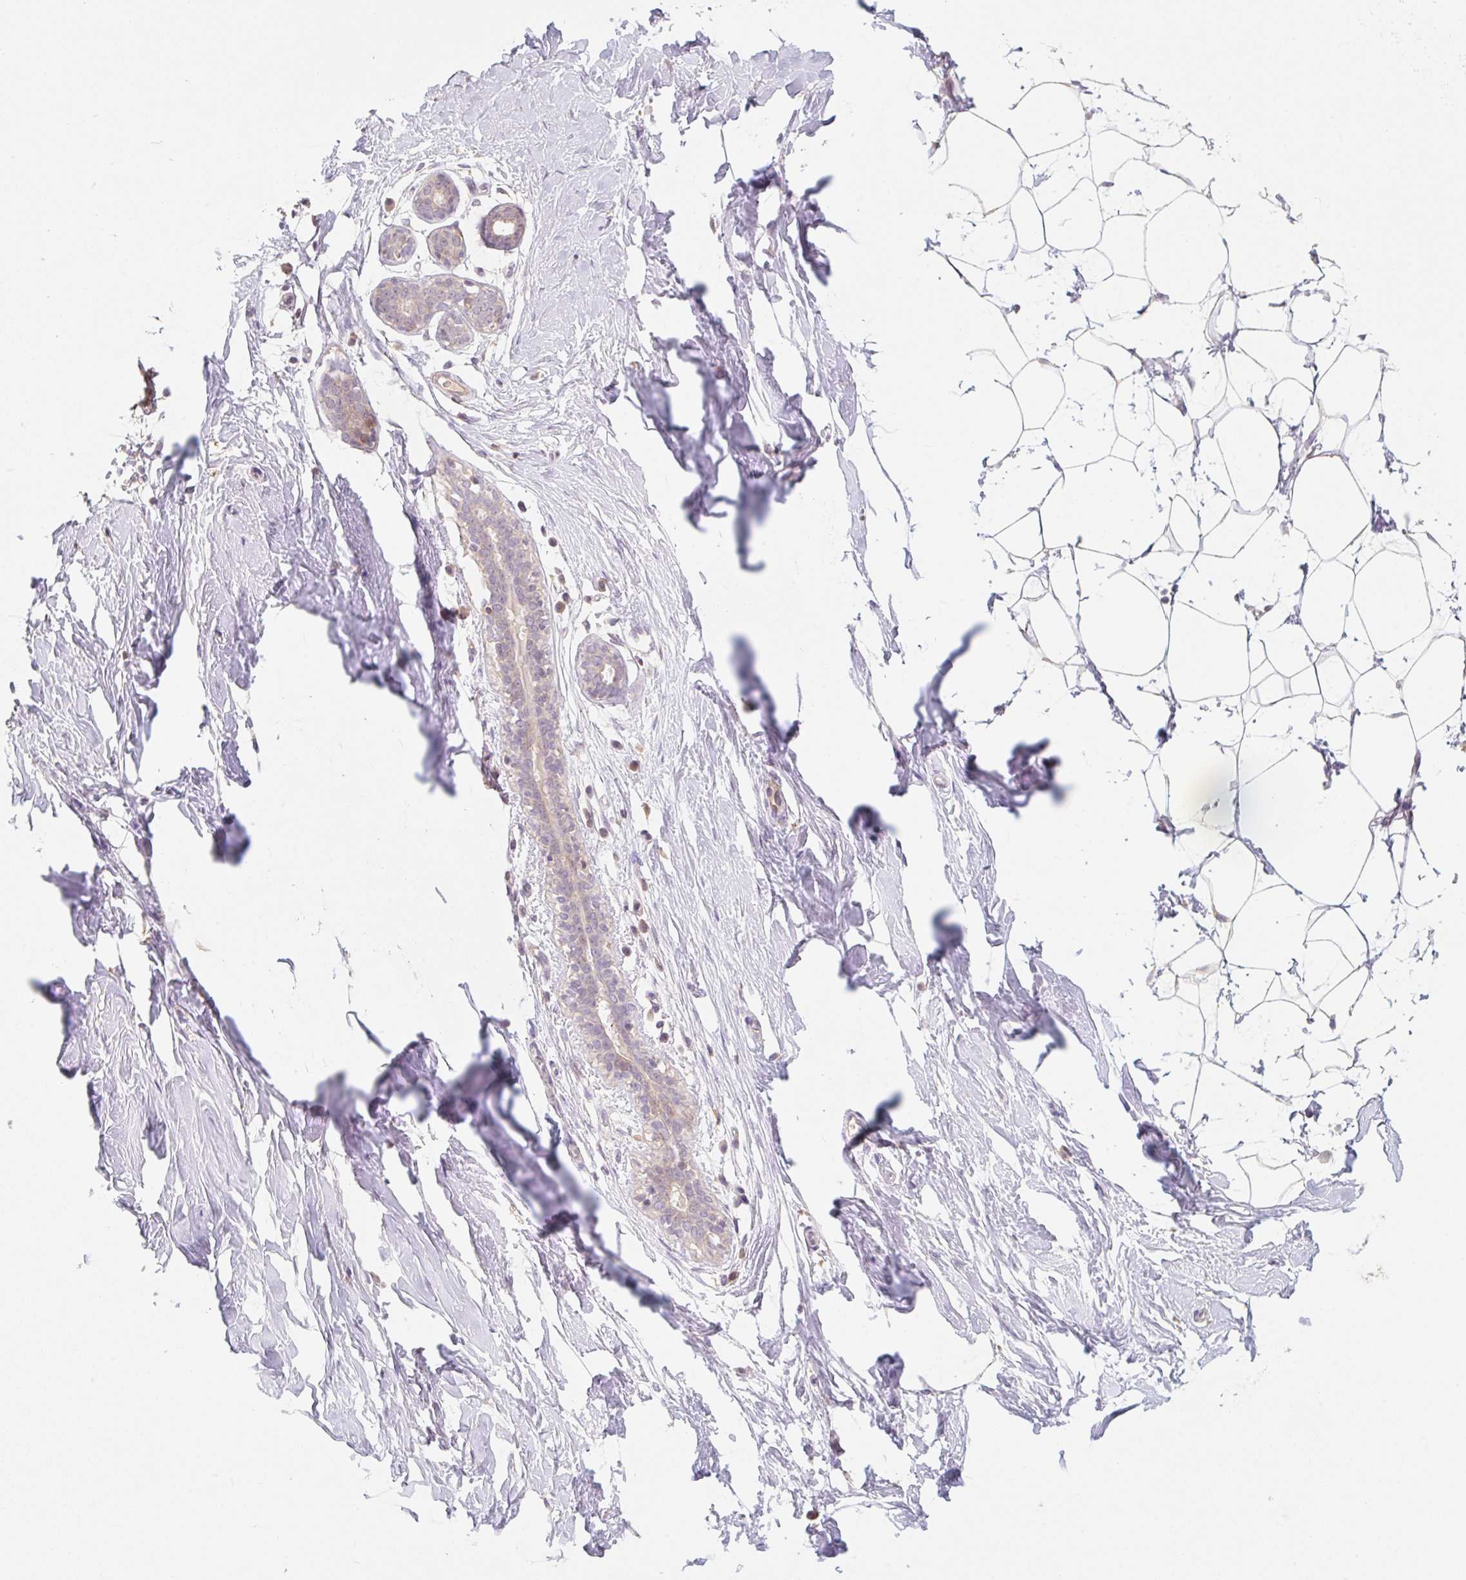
{"staining": {"intensity": "negative", "quantity": "none", "location": "none"}, "tissue": "breast", "cell_type": "Adipocytes", "image_type": "normal", "snomed": [{"axis": "morphology", "description": "Normal tissue, NOS"}, {"axis": "topography", "description": "Breast"}], "caption": "Immunohistochemical staining of benign human breast exhibits no significant staining in adipocytes. (Immunohistochemistry (ihc), brightfield microscopy, high magnification).", "gene": "MIA2", "patient": {"sex": "female", "age": 27}}